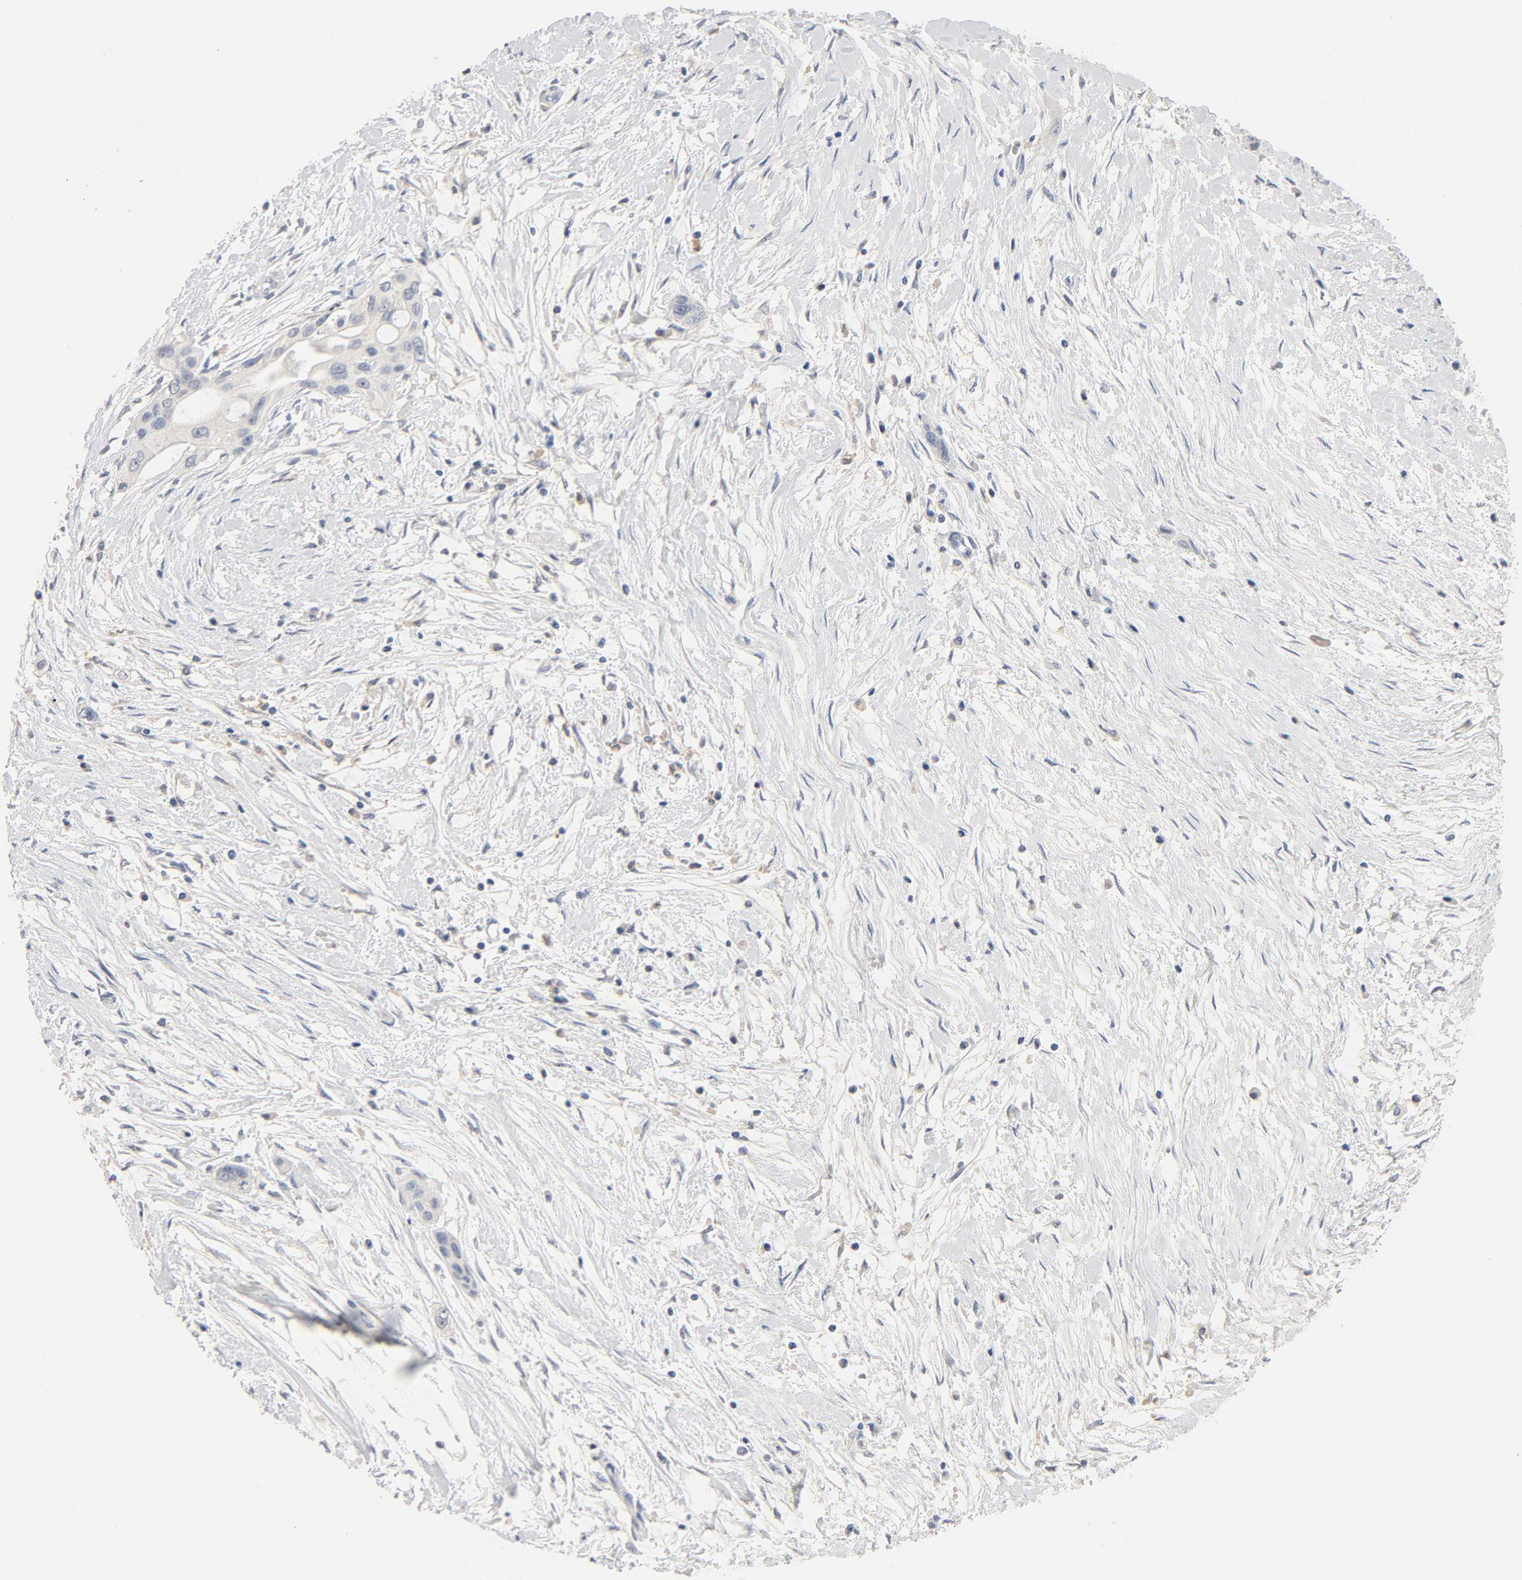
{"staining": {"intensity": "negative", "quantity": "none", "location": "none"}, "tissue": "pancreatic cancer", "cell_type": "Tumor cells", "image_type": "cancer", "snomed": [{"axis": "morphology", "description": "Adenocarcinoma, NOS"}, {"axis": "topography", "description": "Pancreas"}], "caption": "Pancreatic cancer (adenocarcinoma) stained for a protein using immunohistochemistry (IHC) displays no expression tumor cells.", "gene": "STAT1", "patient": {"sex": "female", "age": 60}}